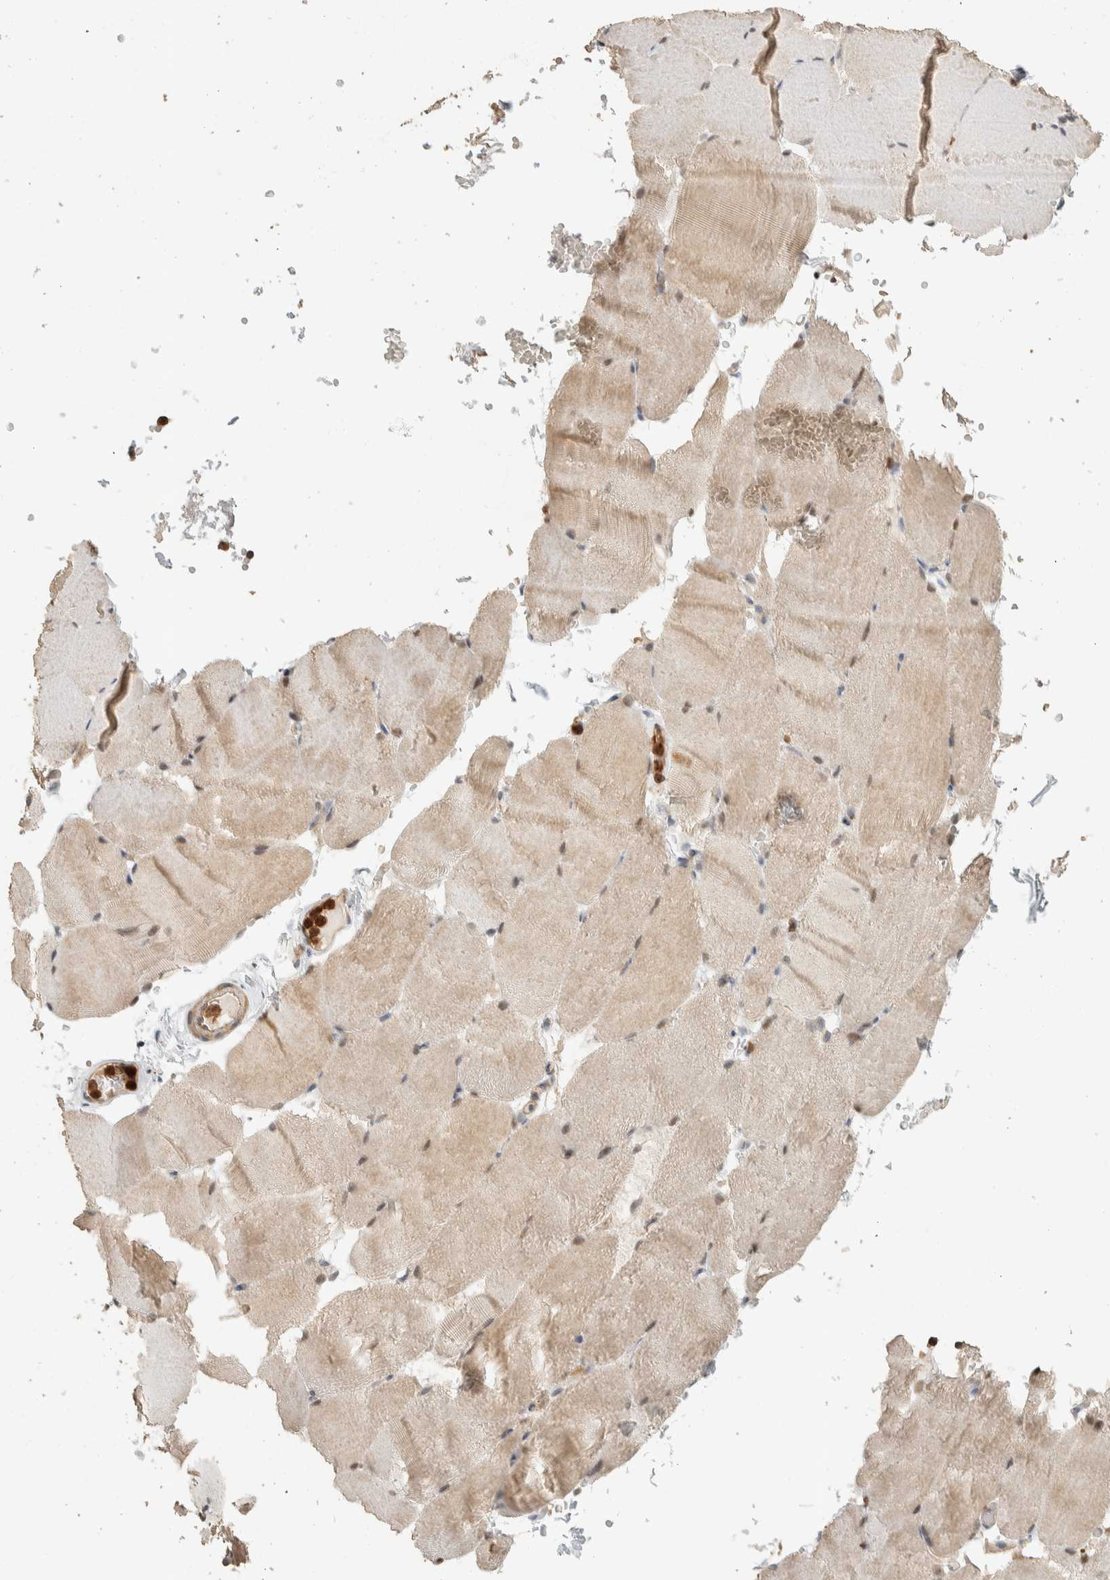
{"staining": {"intensity": "weak", "quantity": "25%-75%", "location": "cytoplasmic/membranous"}, "tissue": "skeletal muscle", "cell_type": "Myocytes", "image_type": "normal", "snomed": [{"axis": "morphology", "description": "Normal tissue, NOS"}, {"axis": "topography", "description": "Skeletal muscle"}, {"axis": "topography", "description": "Parathyroid gland"}], "caption": "The immunohistochemical stain labels weak cytoplasmic/membranous staining in myocytes of unremarkable skeletal muscle. The staining is performed using DAB brown chromogen to label protein expression. The nuclei are counter-stained blue using hematoxylin.", "gene": "ADSS2", "patient": {"sex": "female", "age": 37}}